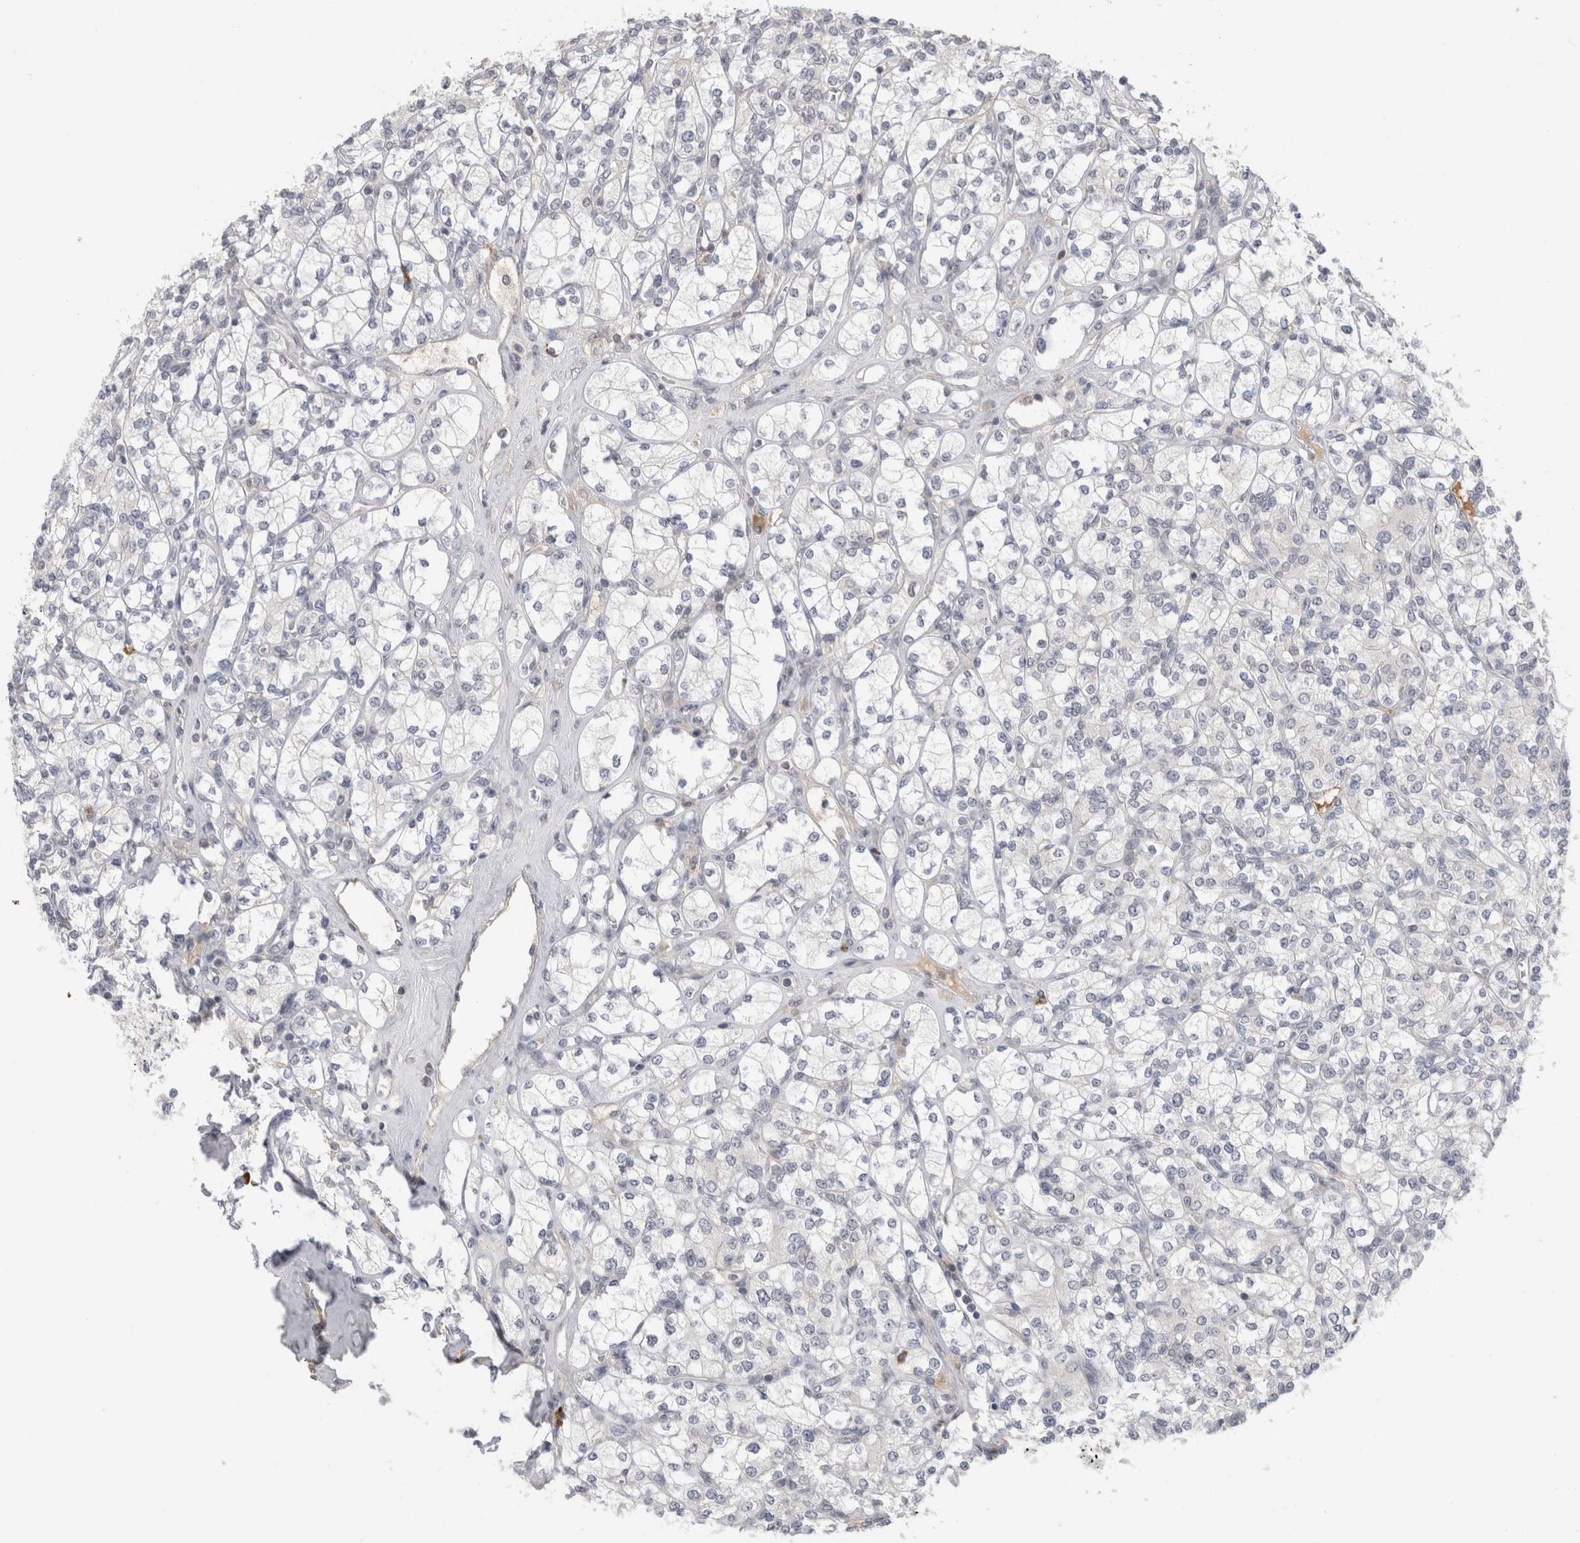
{"staining": {"intensity": "negative", "quantity": "none", "location": "none"}, "tissue": "renal cancer", "cell_type": "Tumor cells", "image_type": "cancer", "snomed": [{"axis": "morphology", "description": "Adenocarcinoma, NOS"}, {"axis": "topography", "description": "Kidney"}], "caption": "Immunohistochemical staining of adenocarcinoma (renal) demonstrates no significant expression in tumor cells. (DAB immunohistochemistry, high magnification).", "gene": "ZNF24", "patient": {"sex": "male", "age": 77}}